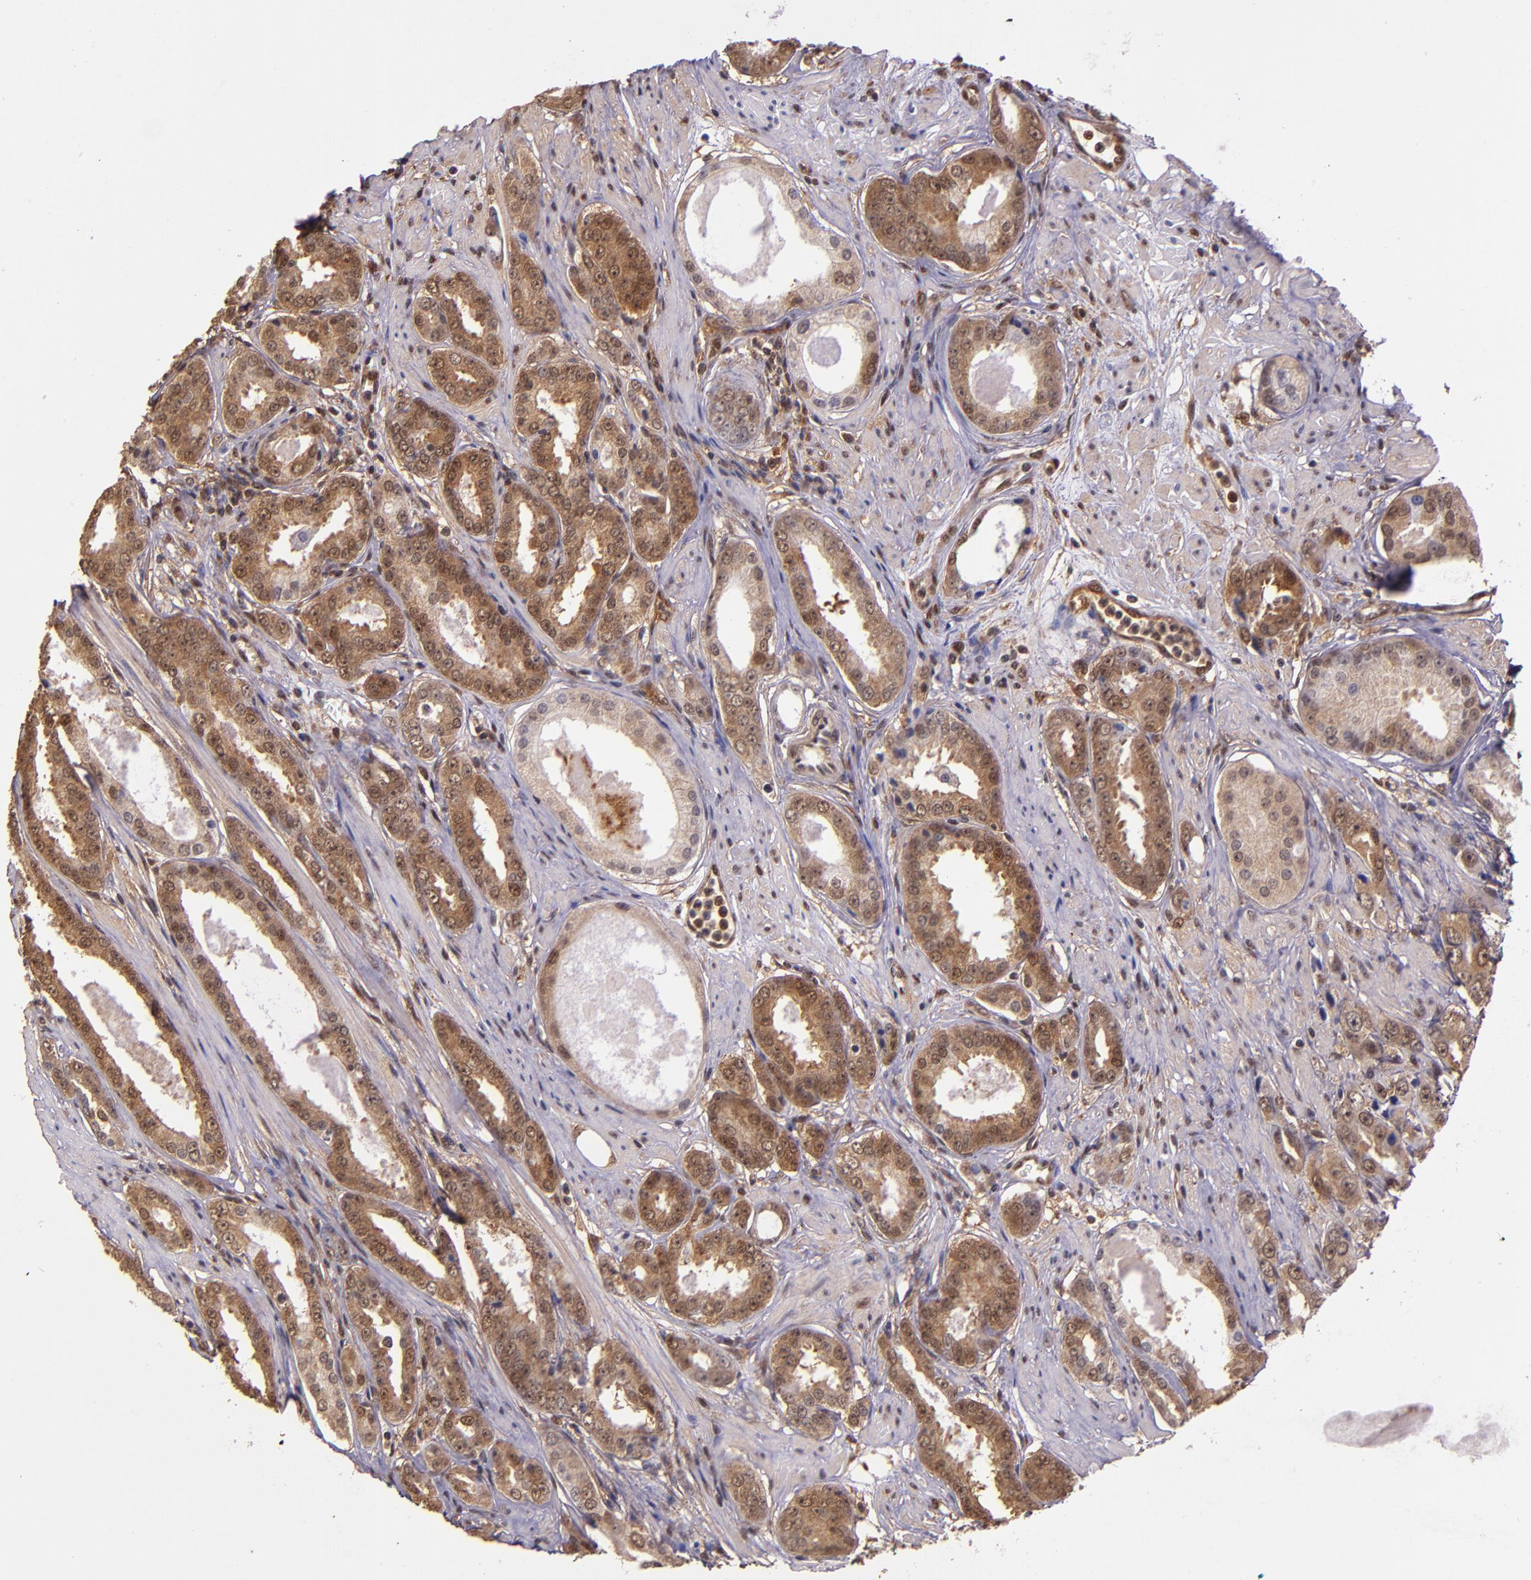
{"staining": {"intensity": "moderate", "quantity": ">75%", "location": "cytoplasmic/membranous,nuclear"}, "tissue": "prostate cancer", "cell_type": "Tumor cells", "image_type": "cancer", "snomed": [{"axis": "morphology", "description": "Adenocarcinoma, Medium grade"}, {"axis": "topography", "description": "Prostate"}], "caption": "Medium-grade adenocarcinoma (prostate) stained with DAB immunohistochemistry (IHC) demonstrates medium levels of moderate cytoplasmic/membranous and nuclear staining in about >75% of tumor cells. The staining was performed using DAB (3,3'-diaminobenzidine) to visualize the protein expression in brown, while the nuclei were stained in blue with hematoxylin (Magnification: 20x).", "gene": "STAT6", "patient": {"sex": "male", "age": 53}}